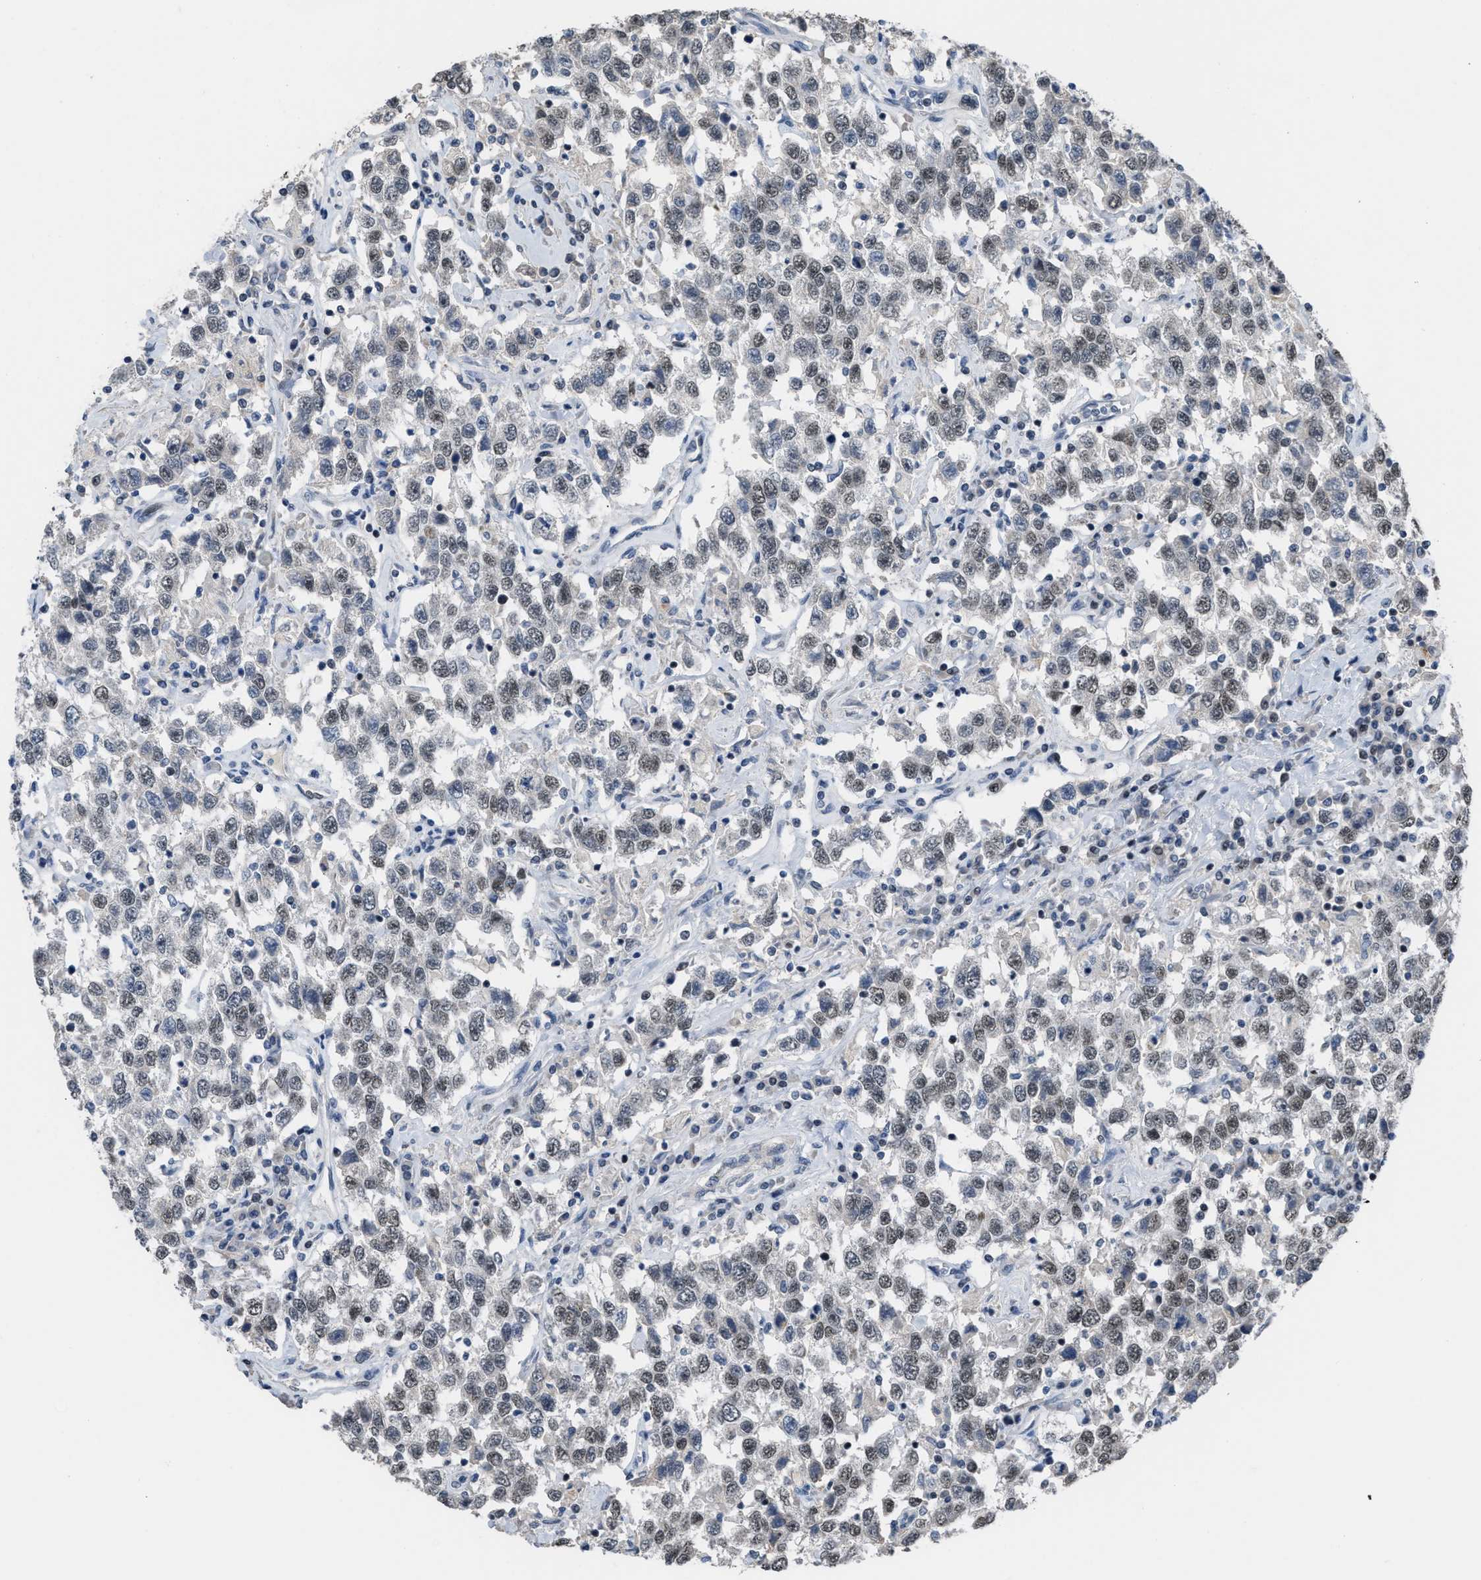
{"staining": {"intensity": "weak", "quantity": "25%-75%", "location": "nuclear"}, "tissue": "testis cancer", "cell_type": "Tumor cells", "image_type": "cancer", "snomed": [{"axis": "morphology", "description": "Seminoma, NOS"}, {"axis": "topography", "description": "Testis"}], "caption": "The micrograph displays immunohistochemical staining of testis cancer. There is weak nuclear positivity is identified in about 25%-75% of tumor cells. (DAB (3,3'-diaminobenzidine) = brown stain, brightfield microscopy at high magnification).", "gene": "SETDB1", "patient": {"sex": "male", "age": 41}}